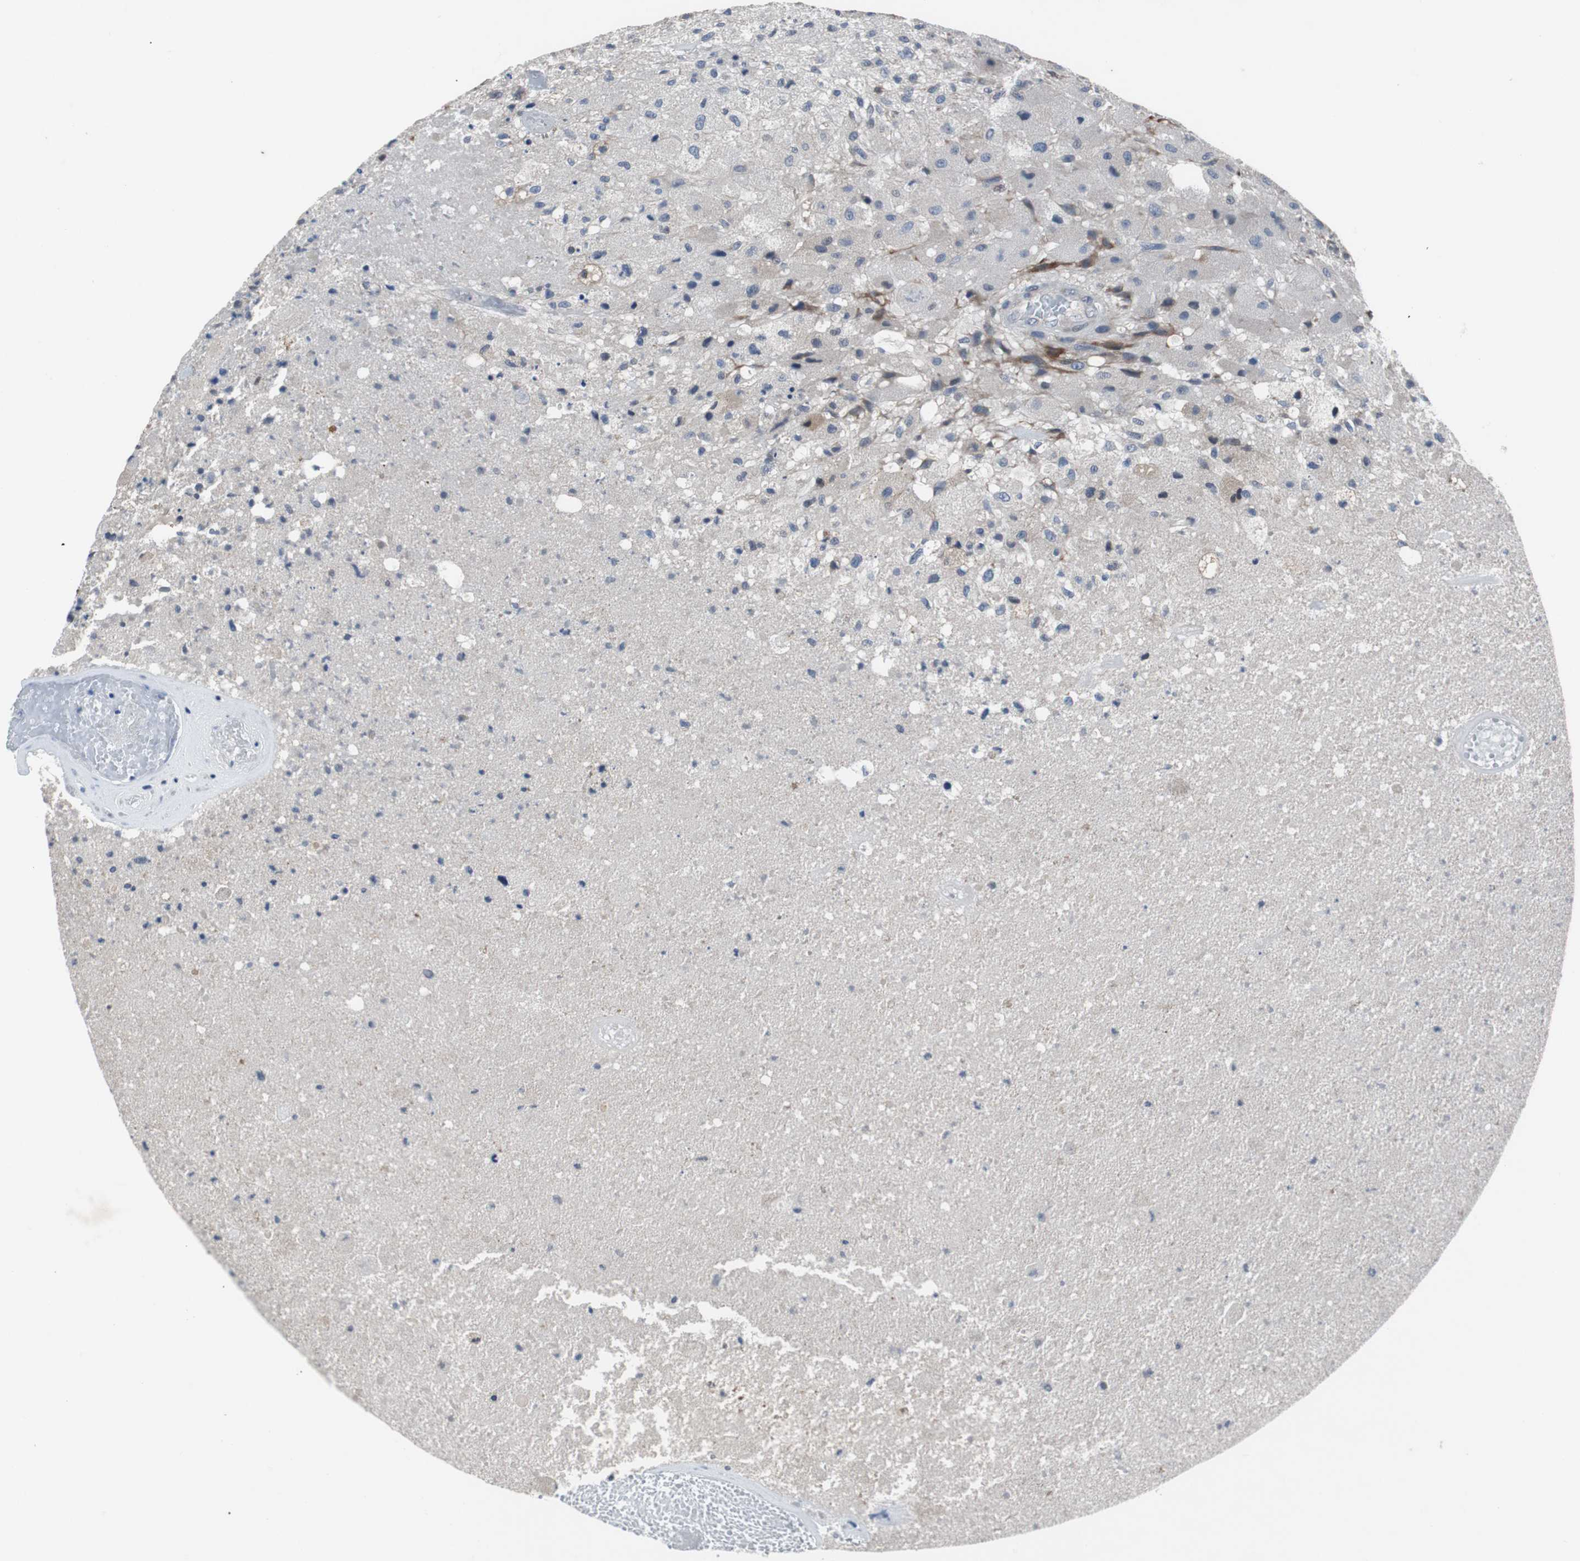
{"staining": {"intensity": "weak", "quantity": "<25%", "location": "cytoplasmic/membranous"}, "tissue": "glioma", "cell_type": "Tumor cells", "image_type": "cancer", "snomed": [{"axis": "morphology", "description": "Normal tissue, NOS"}, {"axis": "morphology", "description": "Glioma, malignant, High grade"}, {"axis": "topography", "description": "Cerebral cortex"}], "caption": "High magnification brightfield microscopy of high-grade glioma (malignant) stained with DAB (brown) and counterstained with hematoxylin (blue): tumor cells show no significant staining.", "gene": "TP63", "patient": {"sex": "male", "age": 77}}